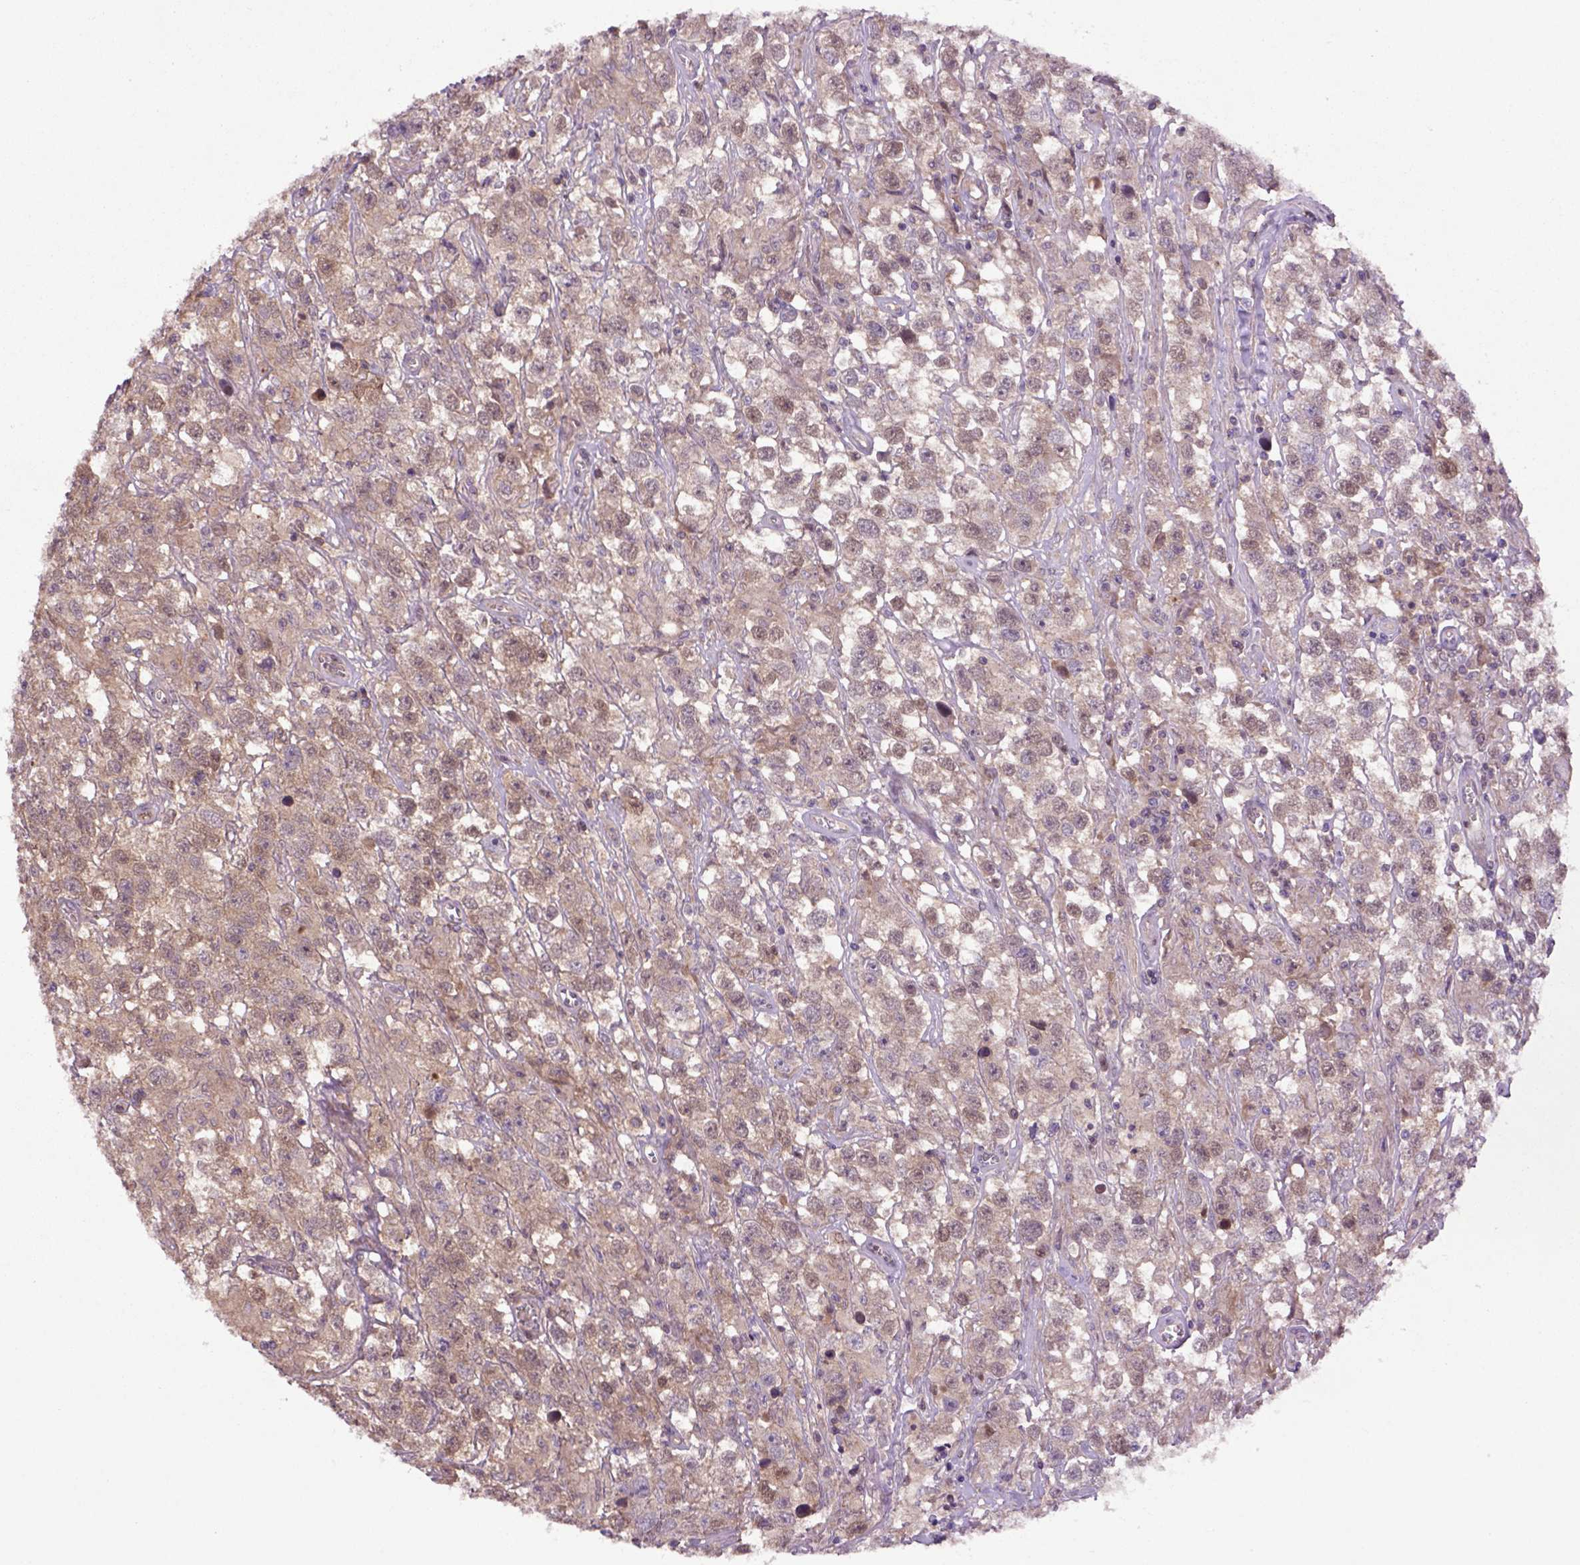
{"staining": {"intensity": "moderate", "quantity": ">75%", "location": "cytoplasmic/membranous"}, "tissue": "testis cancer", "cell_type": "Tumor cells", "image_type": "cancer", "snomed": [{"axis": "morphology", "description": "Seminoma, NOS"}, {"axis": "topography", "description": "Testis"}], "caption": "Testis cancer tissue demonstrates moderate cytoplasmic/membranous positivity in about >75% of tumor cells", "gene": "HSPBP1", "patient": {"sex": "male", "age": 43}}